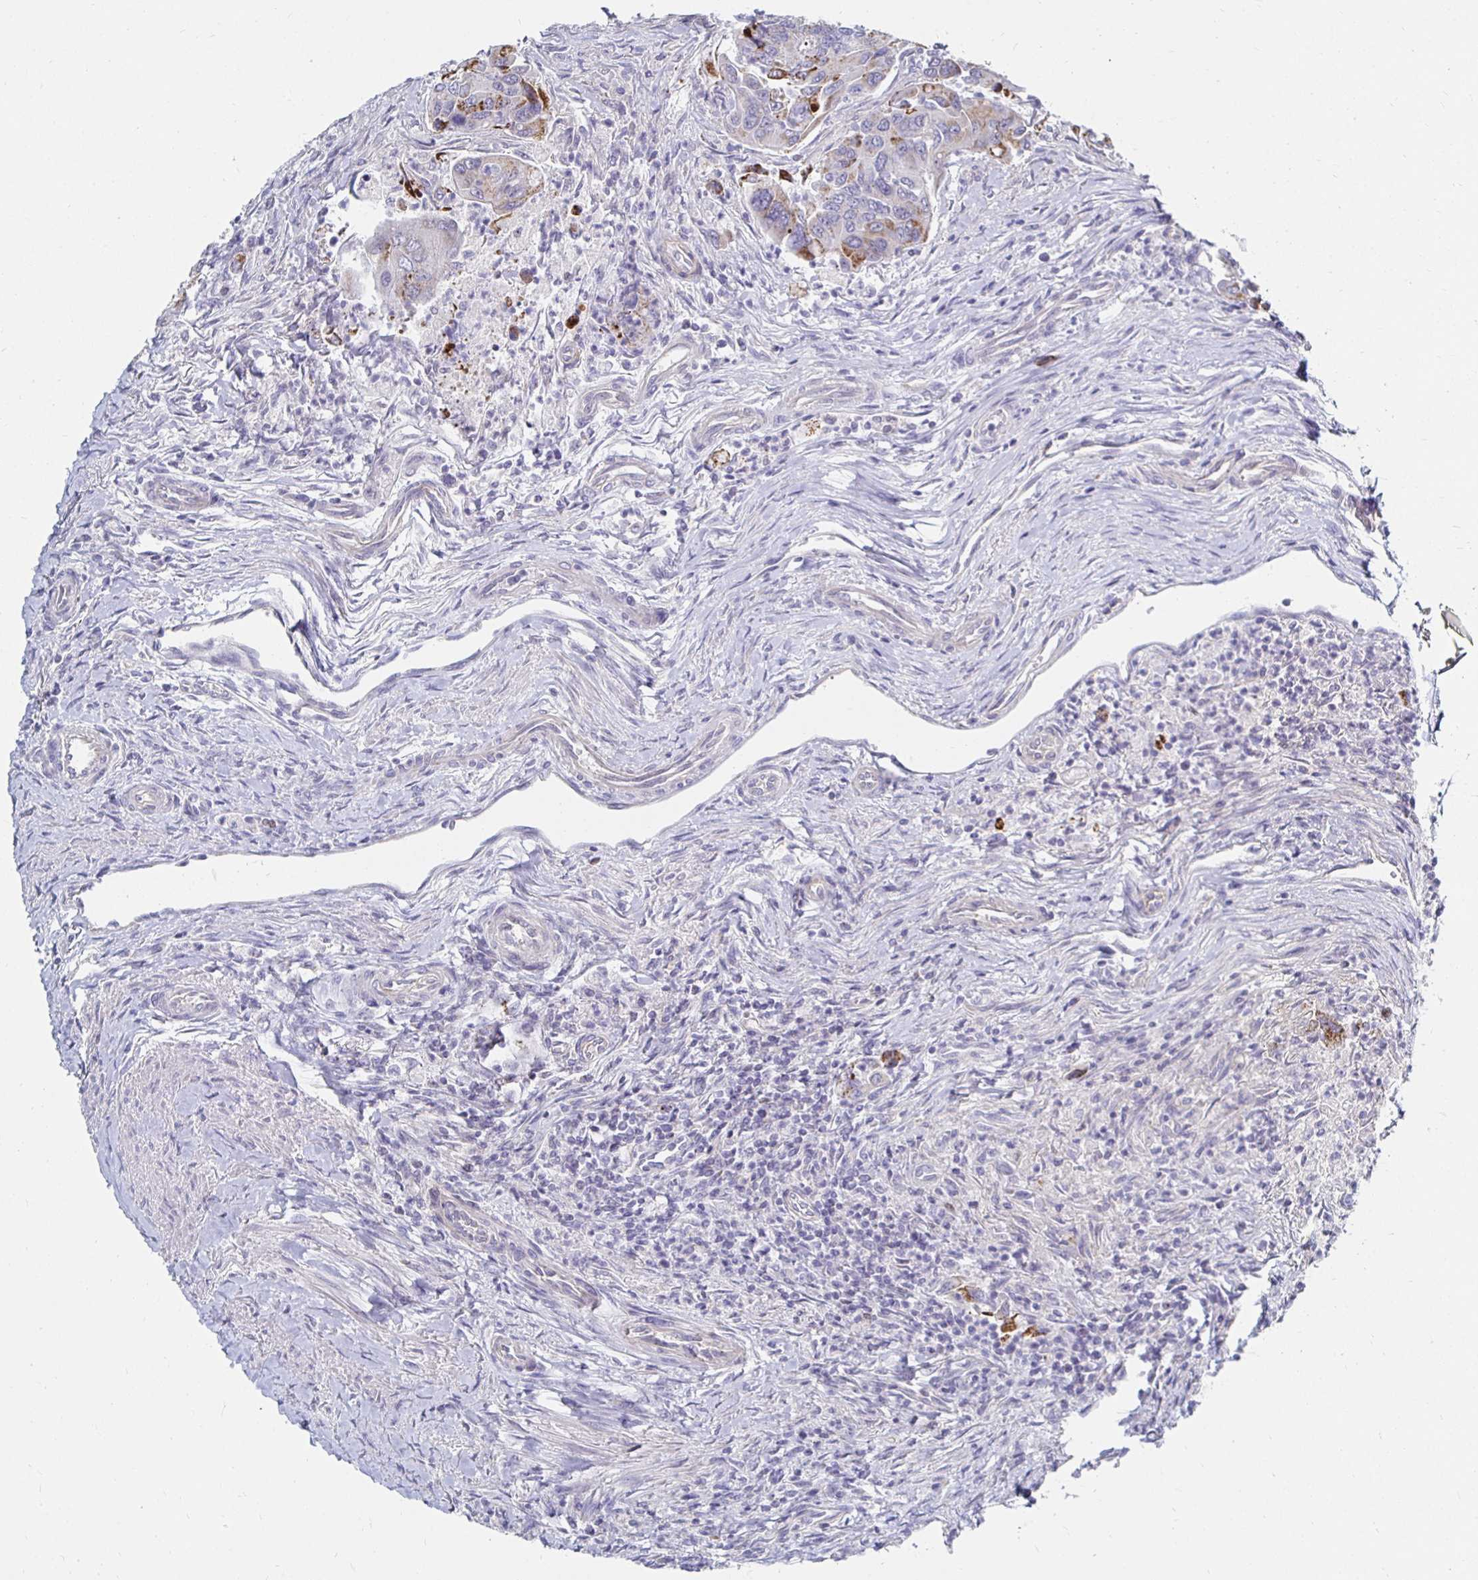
{"staining": {"intensity": "moderate", "quantity": "25%-75%", "location": "cytoplasmic/membranous"}, "tissue": "colorectal cancer", "cell_type": "Tumor cells", "image_type": "cancer", "snomed": [{"axis": "morphology", "description": "Adenocarcinoma, NOS"}, {"axis": "topography", "description": "Colon"}], "caption": "A photomicrograph showing moderate cytoplasmic/membranous expression in about 25%-75% of tumor cells in colorectal cancer, as visualized by brown immunohistochemical staining.", "gene": "NOCT", "patient": {"sex": "female", "age": 67}}